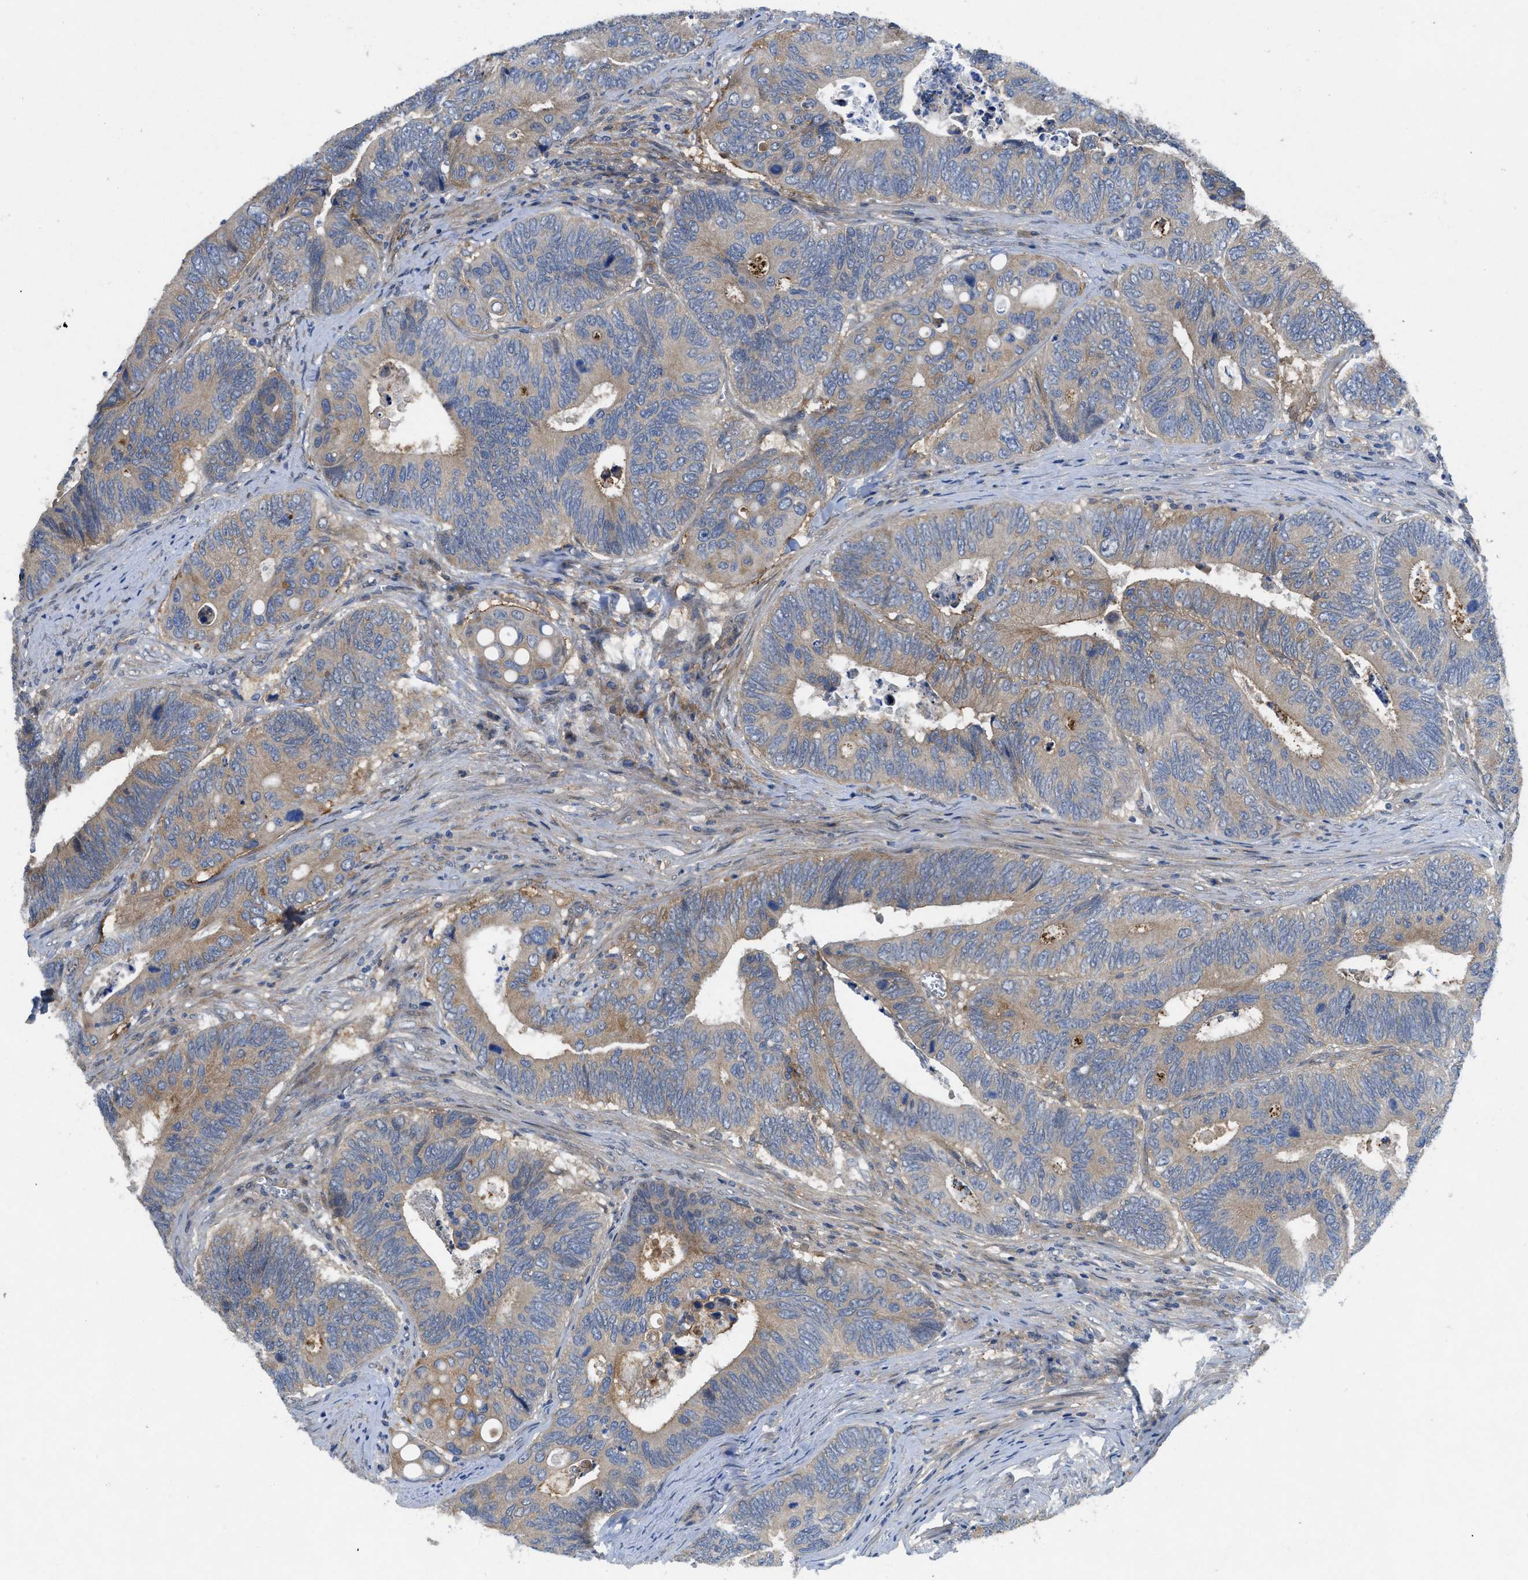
{"staining": {"intensity": "weak", "quantity": ">75%", "location": "cytoplasmic/membranous"}, "tissue": "colorectal cancer", "cell_type": "Tumor cells", "image_type": "cancer", "snomed": [{"axis": "morphology", "description": "Inflammation, NOS"}, {"axis": "morphology", "description": "Adenocarcinoma, NOS"}, {"axis": "topography", "description": "Colon"}], "caption": "This is an image of immunohistochemistry staining of colorectal adenocarcinoma, which shows weak staining in the cytoplasmic/membranous of tumor cells.", "gene": "PANX1", "patient": {"sex": "male", "age": 72}}